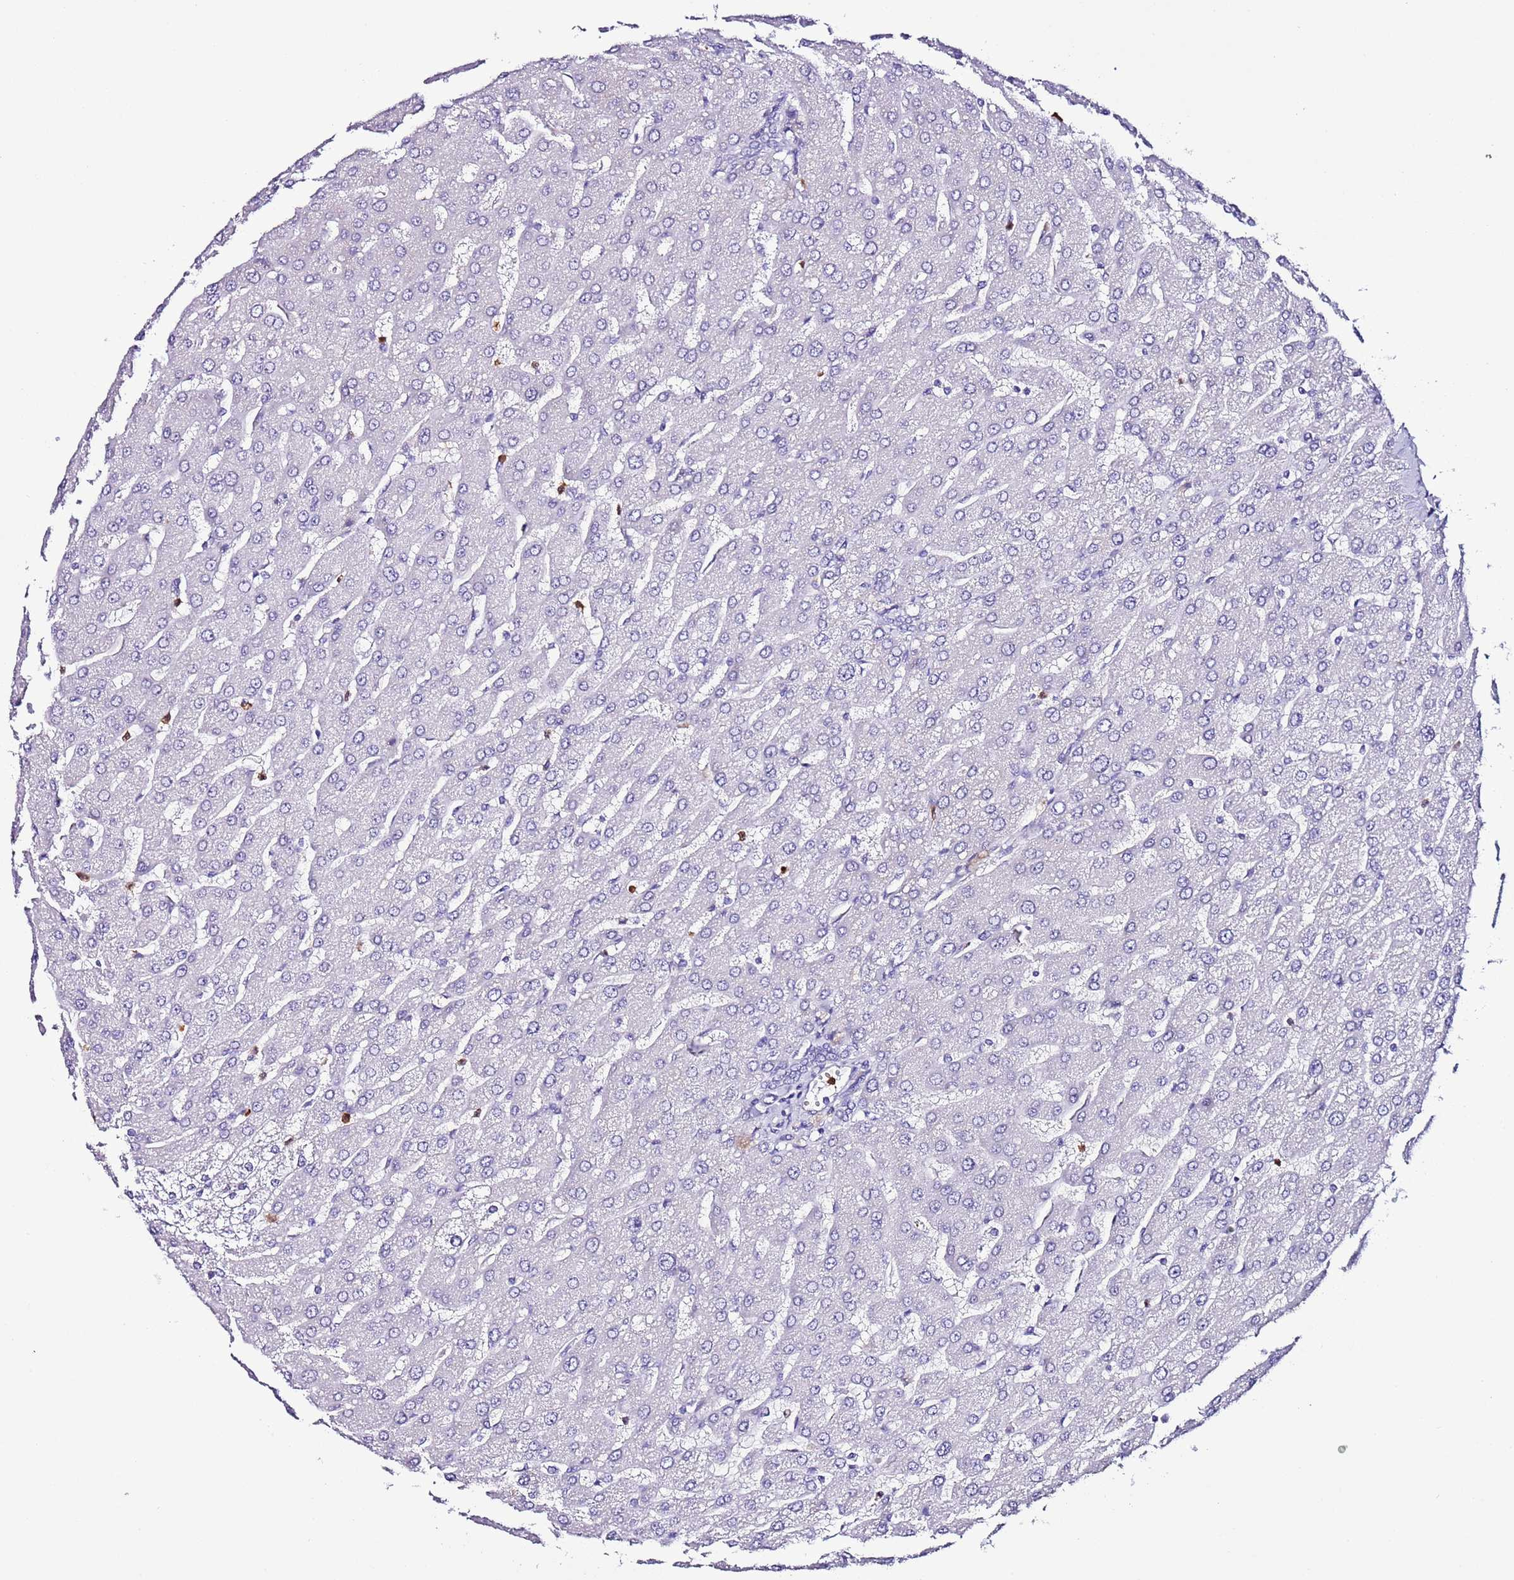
{"staining": {"intensity": "negative", "quantity": "none", "location": "none"}, "tissue": "liver", "cell_type": "Cholangiocytes", "image_type": "normal", "snomed": [{"axis": "morphology", "description": "Normal tissue, NOS"}, {"axis": "topography", "description": "Liver"}], "caption": "A histopathology image of liver stained for a protein exhibits no brown staining in cholangiocytes. (Stains: DAB immunohistochemistry (IHC) with hematoxylin counter stain, Microscopy: brightfield microscopy at high magnification).", "gene": "FAM174C", "patient": {"sex": "male", "age": 55}}